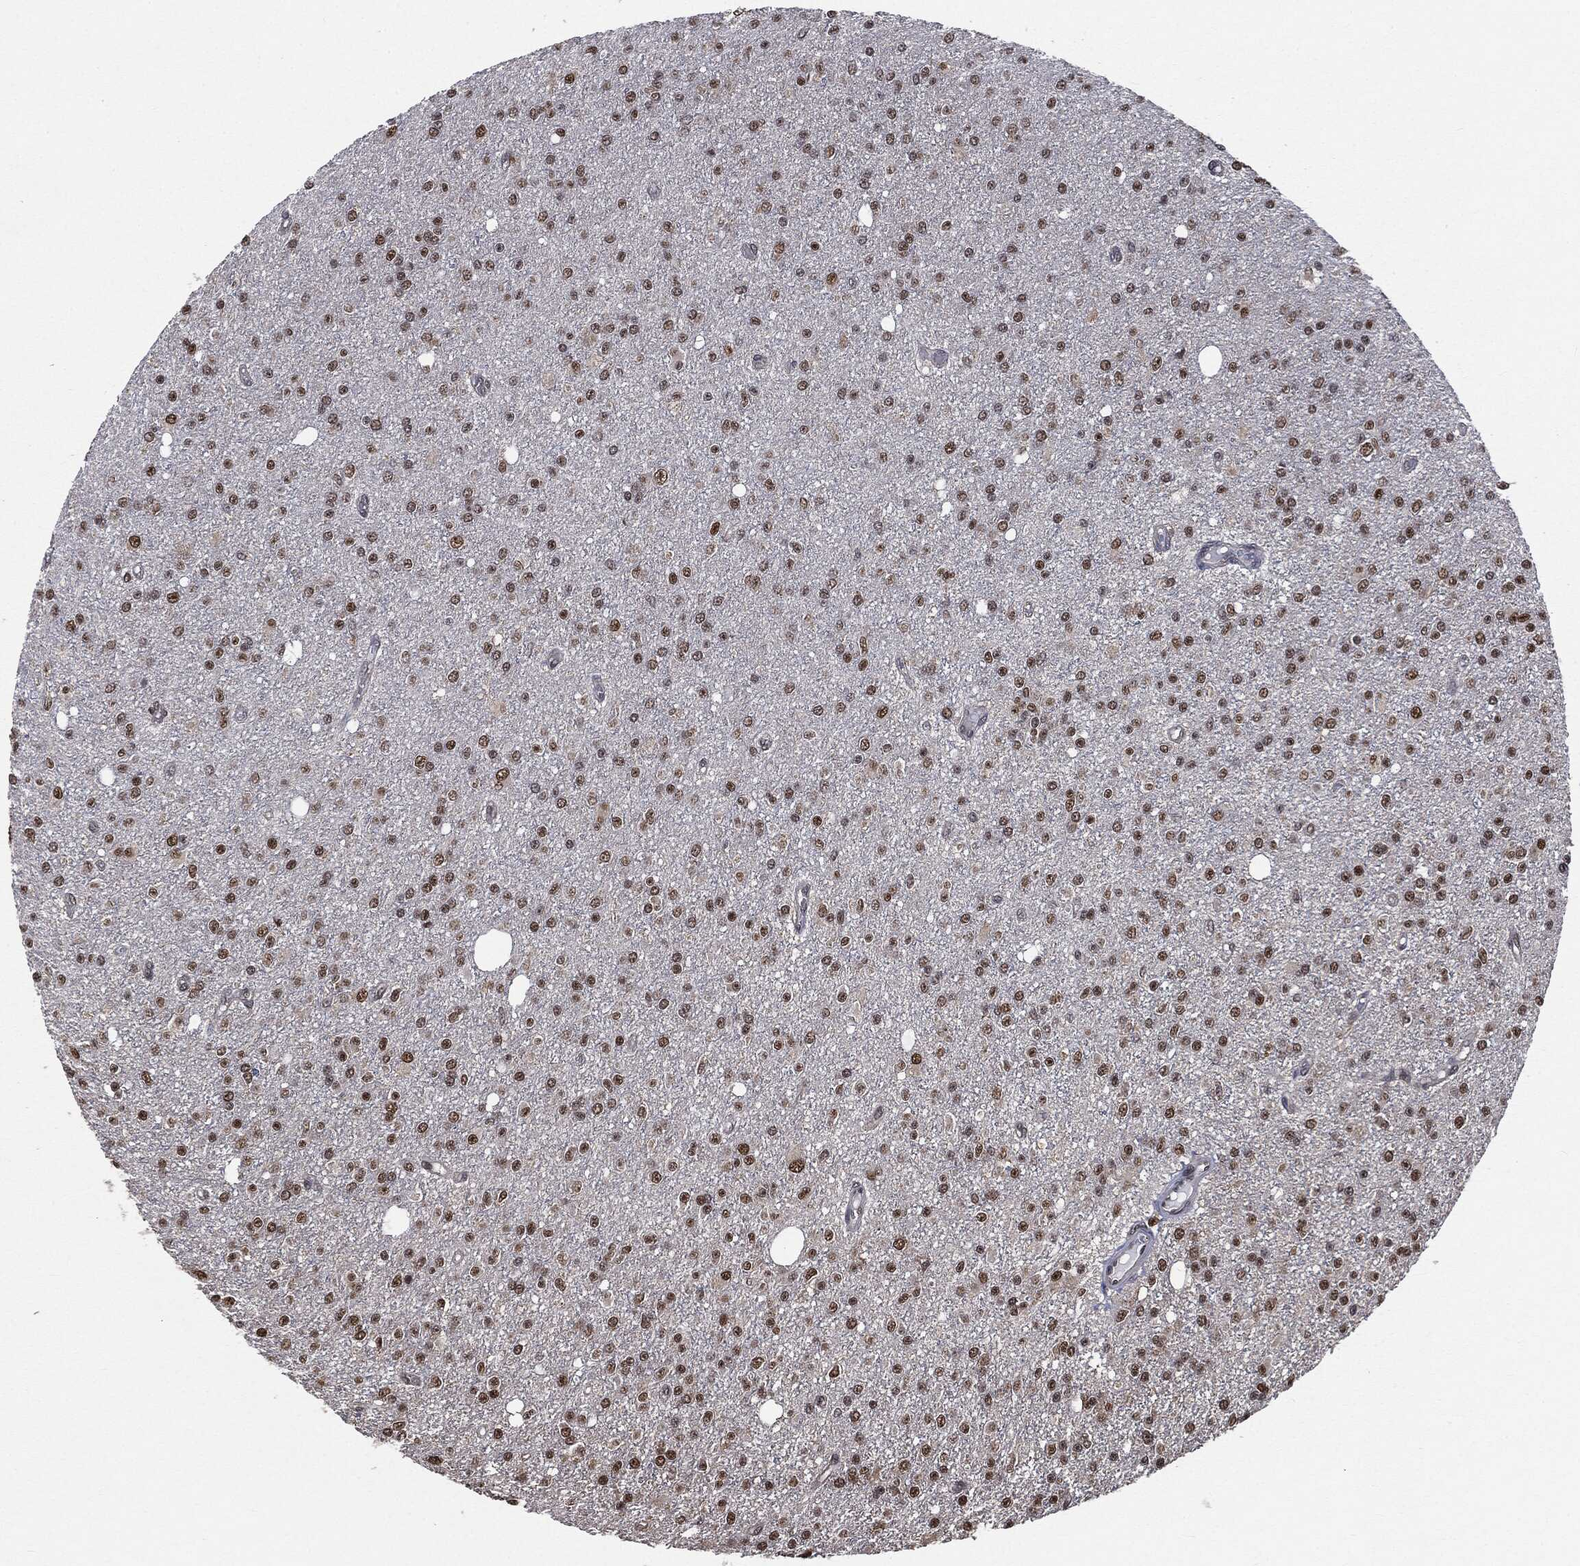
{"staining": {"intensity": "moderate", "quantity": "25%-75%", "location": "nuclear"}, "tissue": "glioma", "cell_type": "Tumor cells", "image_type": "cancer", "snomed": [{"axis": "morphology", "description": "Glioma, malignant, Low grade"}, {"axis": "topography", "description": "Brain"}], "caption": "Human malignant low-grade glioma stained with a brown dye reveals moderate nuclear positive positivity in approximately 25%-75% of tumor cells.", "gene": "SHLD2", "patient": {"sex": "female", "age": 45}}